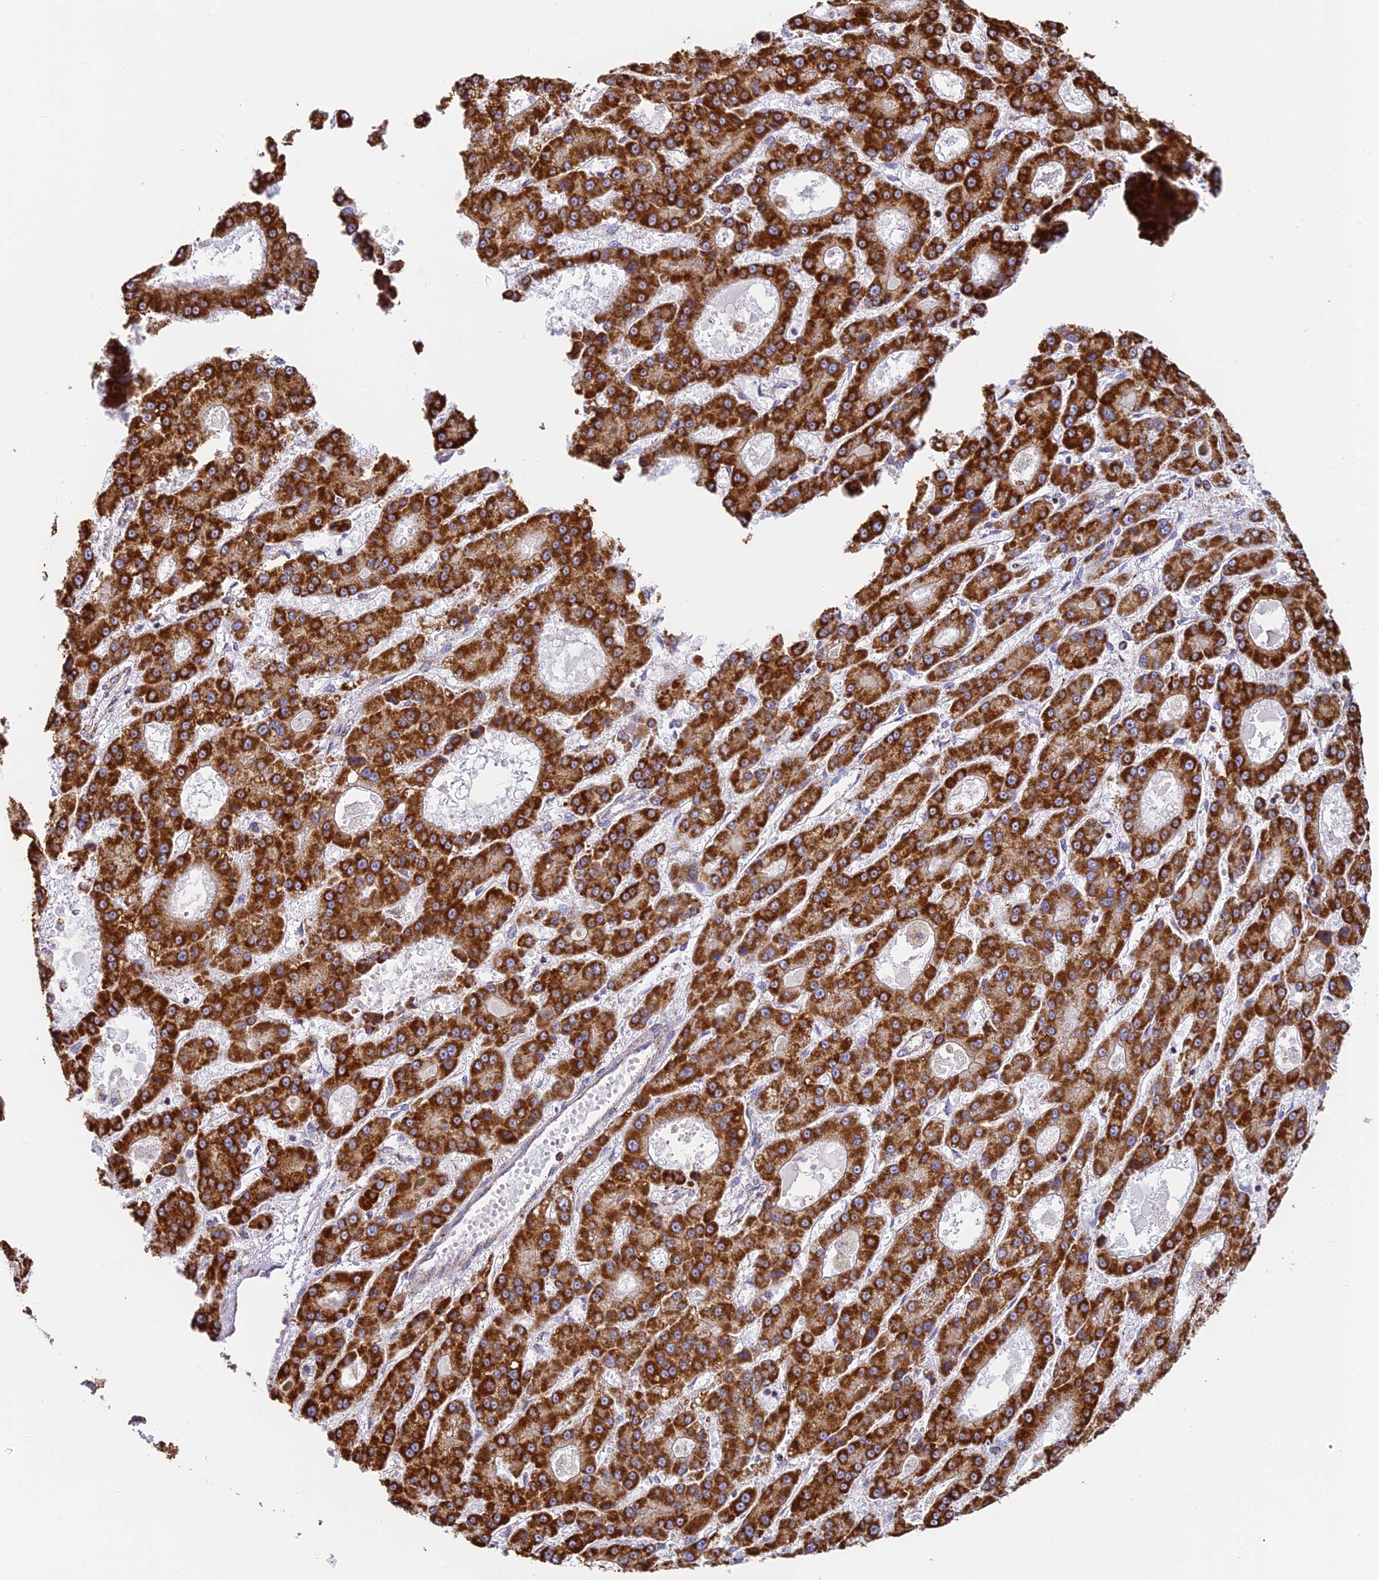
{"staining": {"intensity": "strong", "quantity": ">75%", "location": "cytoplasmic/membranous"}, "tissue": "liver cancer", "cell_type": "Tumor cells", "image_type": "cancer", "snomed": [{"axis": "morphology", "description": "Carcinoma, Hepatocellular, NOS"}, {"axis": "topography", "description": "Liver"}], "caption": "Liver cancer stained with immunohistochemistry shows strong cytoplasmic/membranous expression in about >75% of tumor cells. The staining was performed using DAB to visualize the protein expression in brown, while the nuclei were stained in blue with hematoxylin (Magnification: 20x).", "gene": "COX6C", "patient": {"sex": "male", "age": 70}}